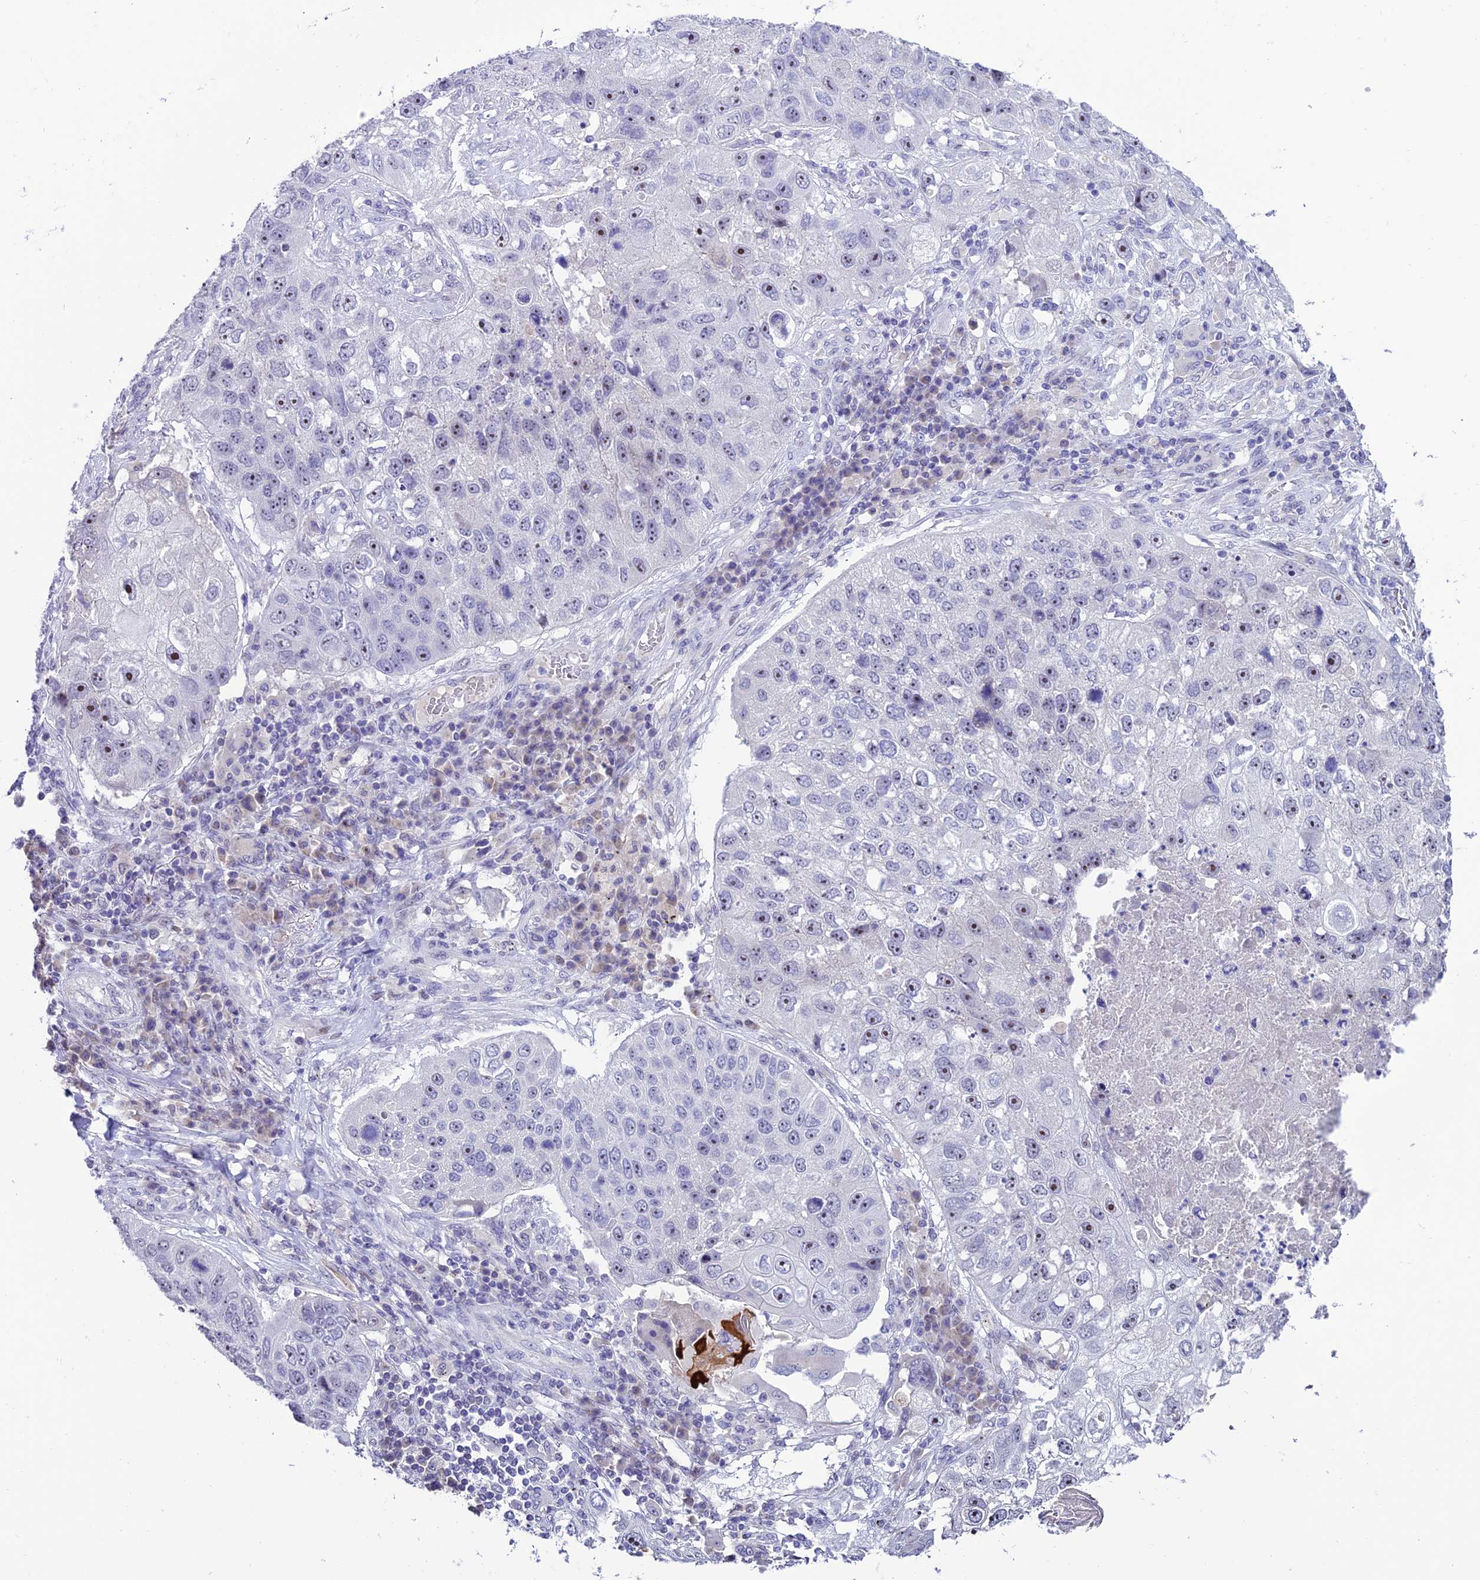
{"staining": {"intensity": "negative", "quantity": "none", "location": "none"}, "tissue": "lung cancer", "cell_type": "Tumor cells", "image_type": "cancer", "snomed": [{"axis": "morphology", "description": "Squamous cell carcinoma, NOS"}, {"axis": "topography", "description": "Lung"}], "caption": "There is no significant expression in tumor cells of lung cancer (squamous cell carcinoma).", "gene": "SLC10A1", "patient": {"sex": "male", "age": 61}}